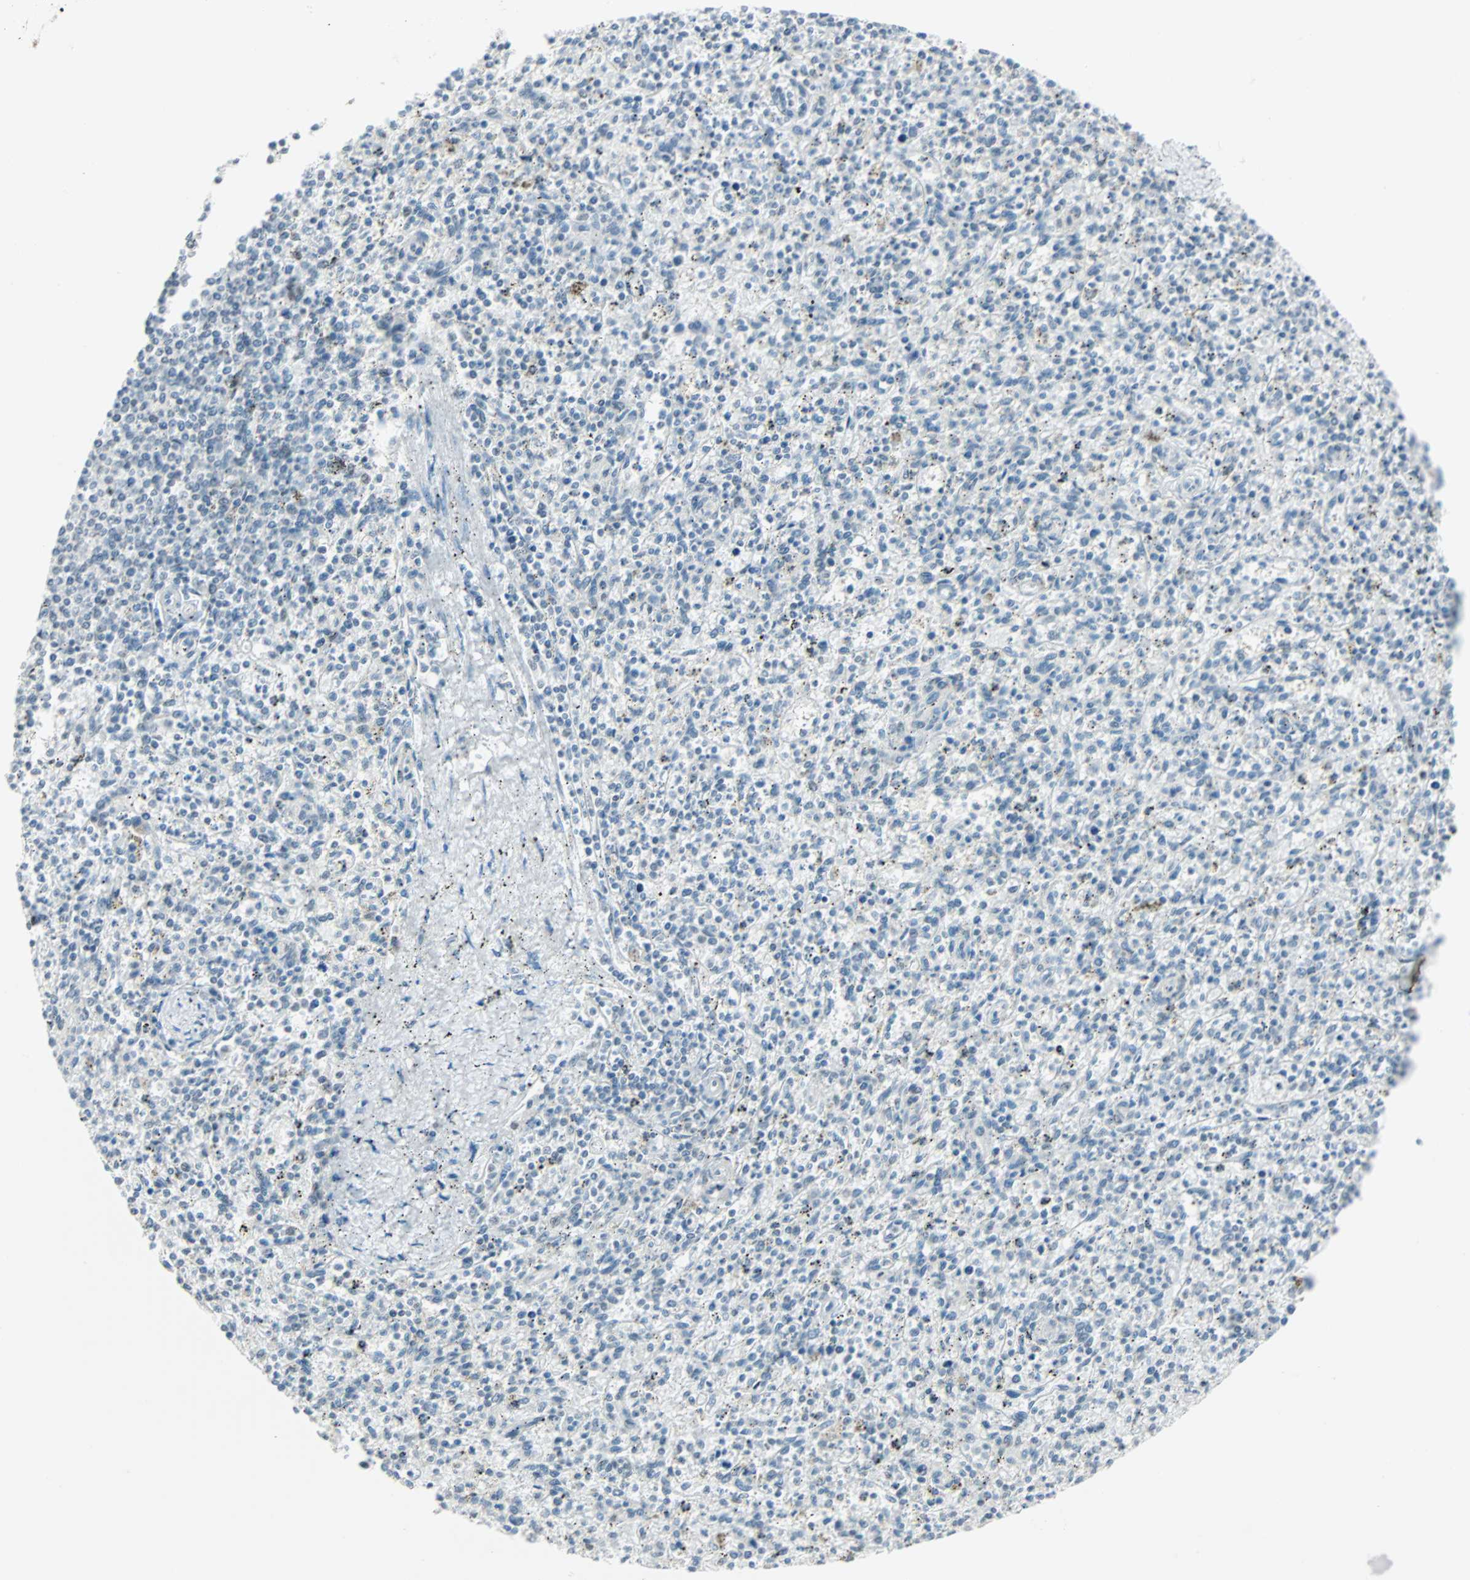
{"staining": {"intensity": "negative", "quantity": "none", "location": "none"}, "tissue": "spleen", "cell_type": "Cells in red pulp", "image_type": "normal", "snomed": [{"axis": "morphology", "description": "Normal tissue, NOS"}, {"axis": "topography", "description": "Spleen"}], "caption": "An immunohistochemistry image of unremarkable spleen is shown. There is no staining in cells in red pulp of spleen. (Brightfield microscopy of DAB IHC at high magnification).", "gene": "NELFE", "patient": {"sex": "male", "age": 72}}